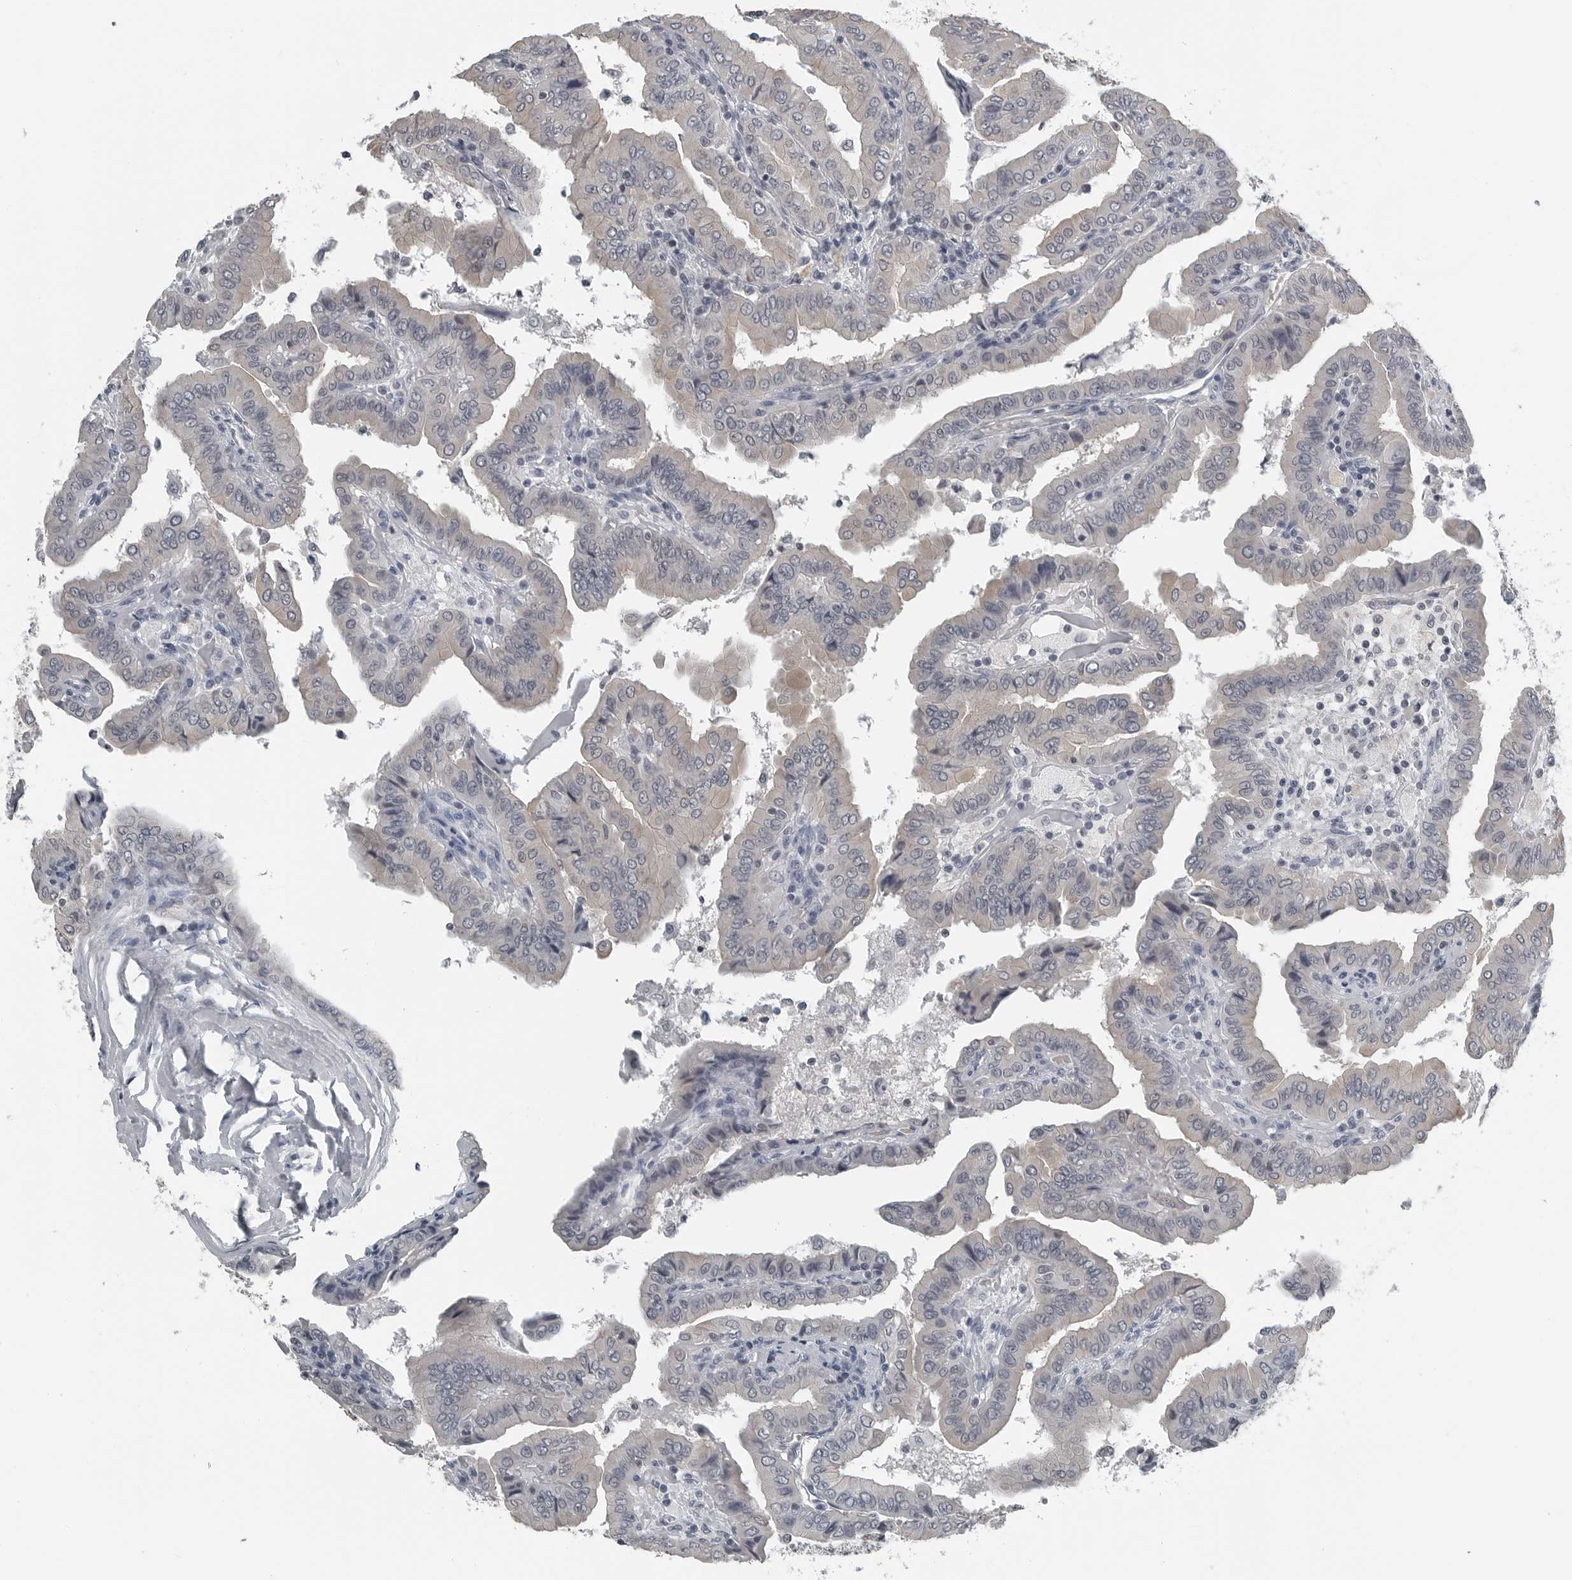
{"staining": {"intensity": "negative", "quantity": "none", "location": "none"}, "tissue": "thyroid cancer", "cell_type": "Tumor cells", "image_type": "cancer", "snomed": [{"axis": "morphology", "description": "Papillary adenocarcinoma, NOS"}, {"axis": "topography", "description": "Thyroid gland"}], "caption": "Tumor cells show no significant positivity in papillary adenocarcinoma (thyroid).", "gene": "SPINK1", "patient": {"sex": "male", "age": 33}}